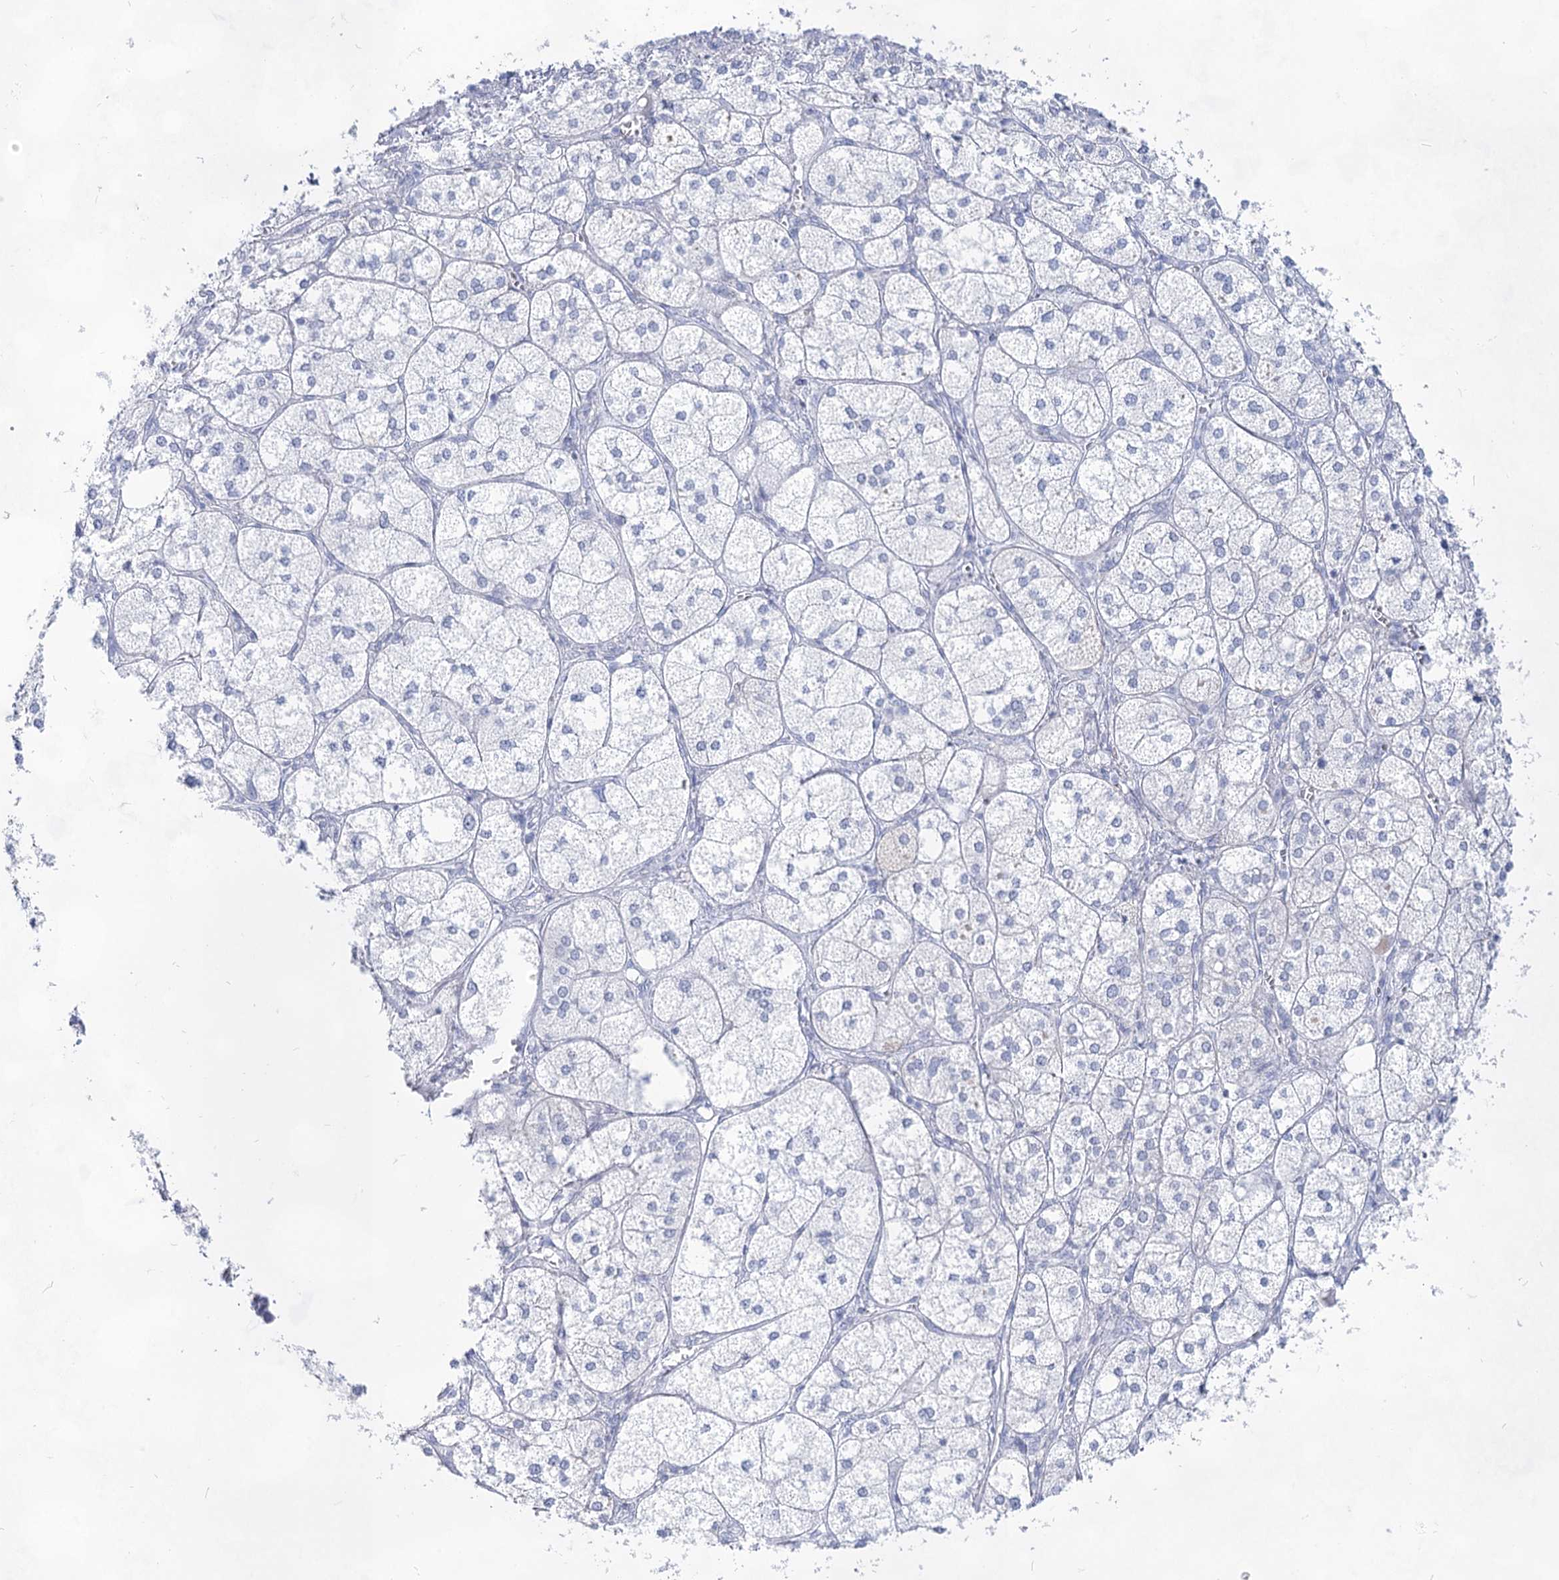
{"staining": {"intensity": "negative", "quantity": "none", "location": "none"}, "tissue": "adrenal gland", "cell_type": "Glandular cells", "image_type": "normal", "snomed": [{"axis": "morphology", "description": "Normal tissue, NOS"}, {"axis": "topography", "description": "Adrenal gland"}], "caption": "Glandular cells show no significant positivity in normal adrenal gland.", "gene": "ACRV1", "patient": {"sex": "female", "age": 61}}